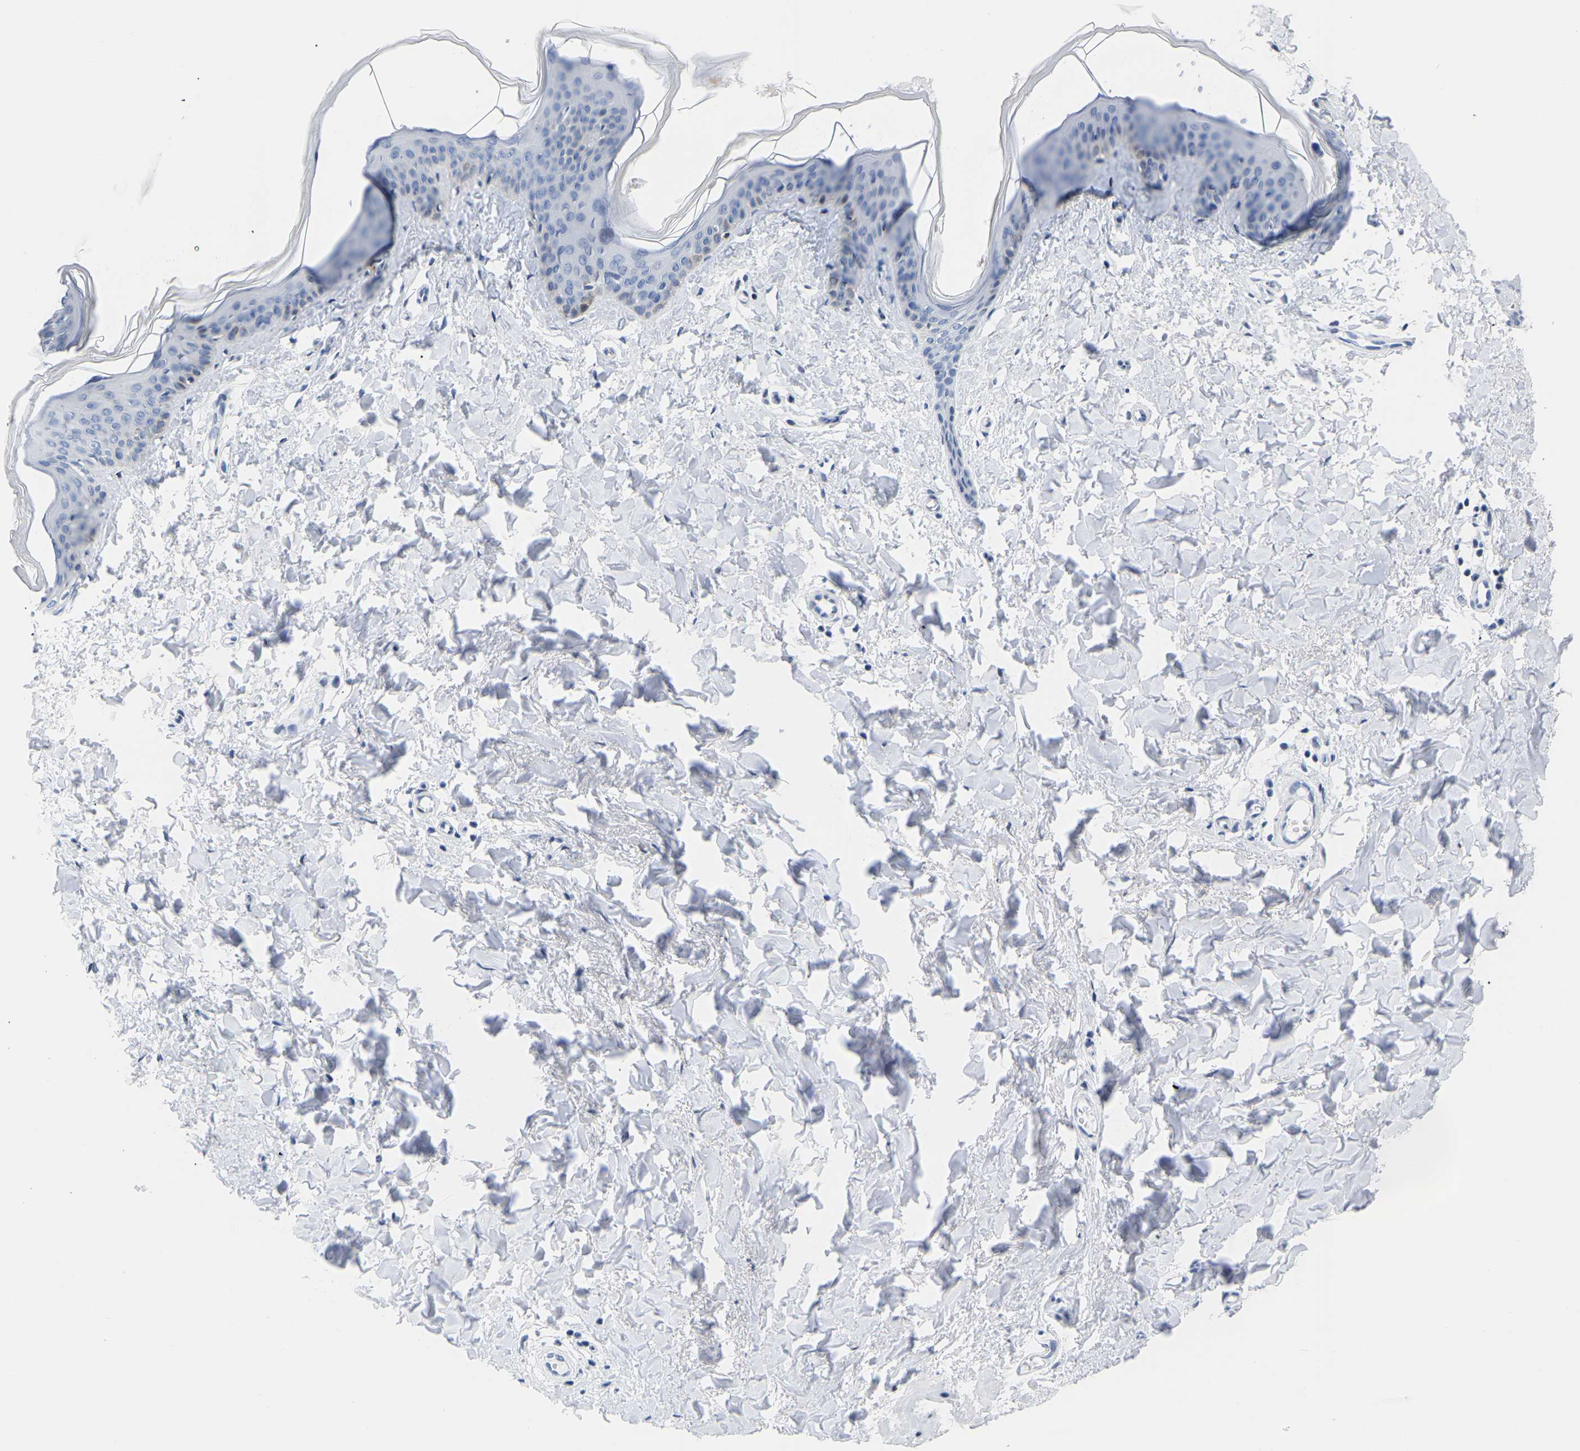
{"staining": {"intensity": "negative", "quantity": "none", "location": "none"}, "tissue": "skin", "cell_type": "Fibroblasts", "image_type": "normal", "snomed": [{"axis": "morphology", "description": "Normal tissue, NOS"}, {"axis": "topography", "description": "Skin"}], "caption": "Immunohistochemical staining of normal skin exhibits no significant expression in fibroblasts.", "gene": "UPK3A", "patient": {"sex": "female", "age": 17}}